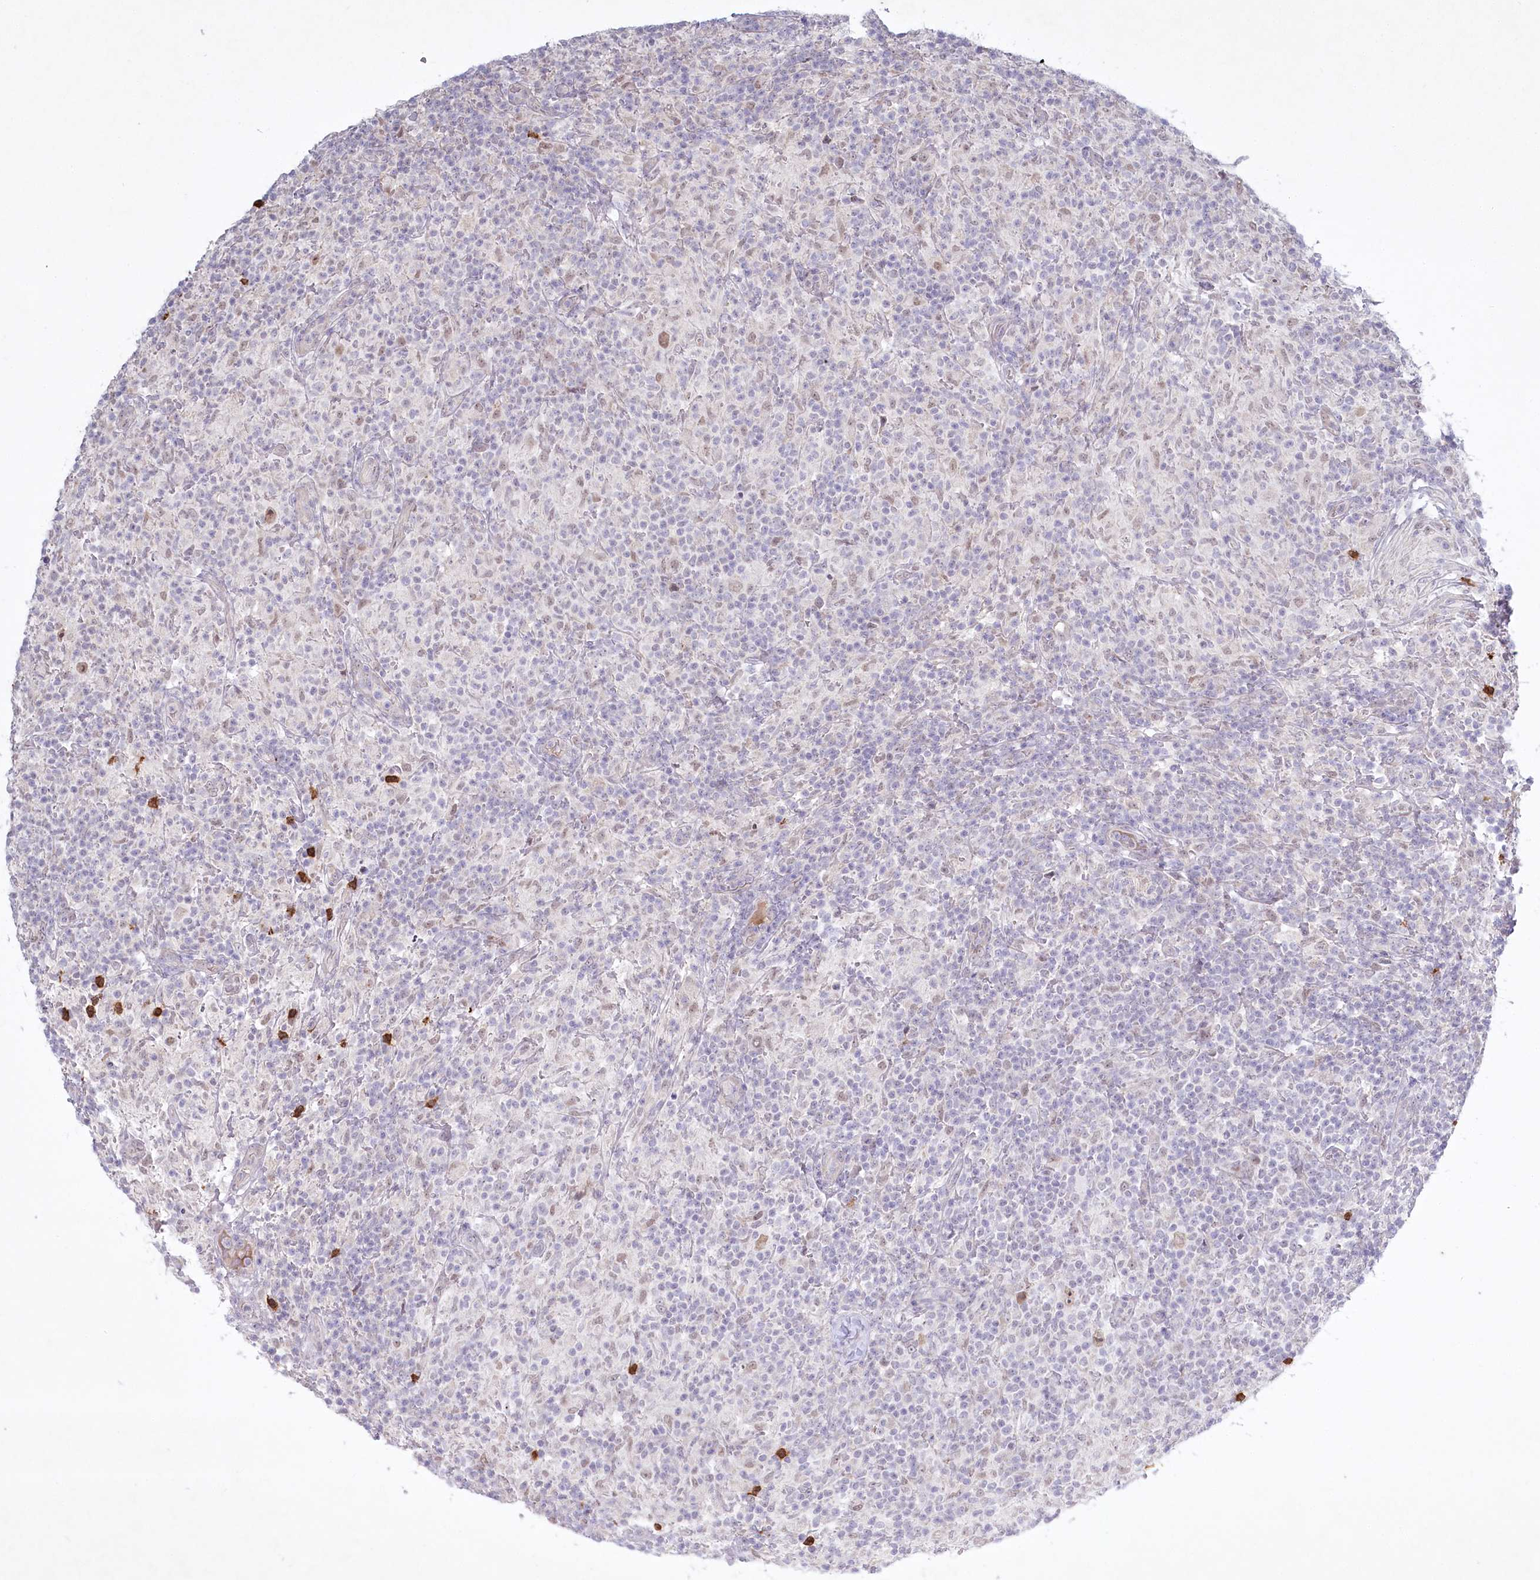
{"staining": {"intensity": "weak", "quantity": "25%-75%", "location": "nuclear"}, "tissue": "lymphoma", "cell_type": "Tumor cells", "image_type": "cancer", "snomed": [{"axis": "morphology", "description": "Hodgkin's disease, NOS"}, {"axis": "topography", "description": "Lymph node"}], "caption": "Hodgkin's disease tissue demonstrates weak nuclear expression in about 25%-75% of tumor cells Using DAB (brown) and hematoxylin (blue) stains, captured at high magnification using brightfield microscopy.", "gene": "ABITRAM", "patient": {"sex": "male", "age": 70}}